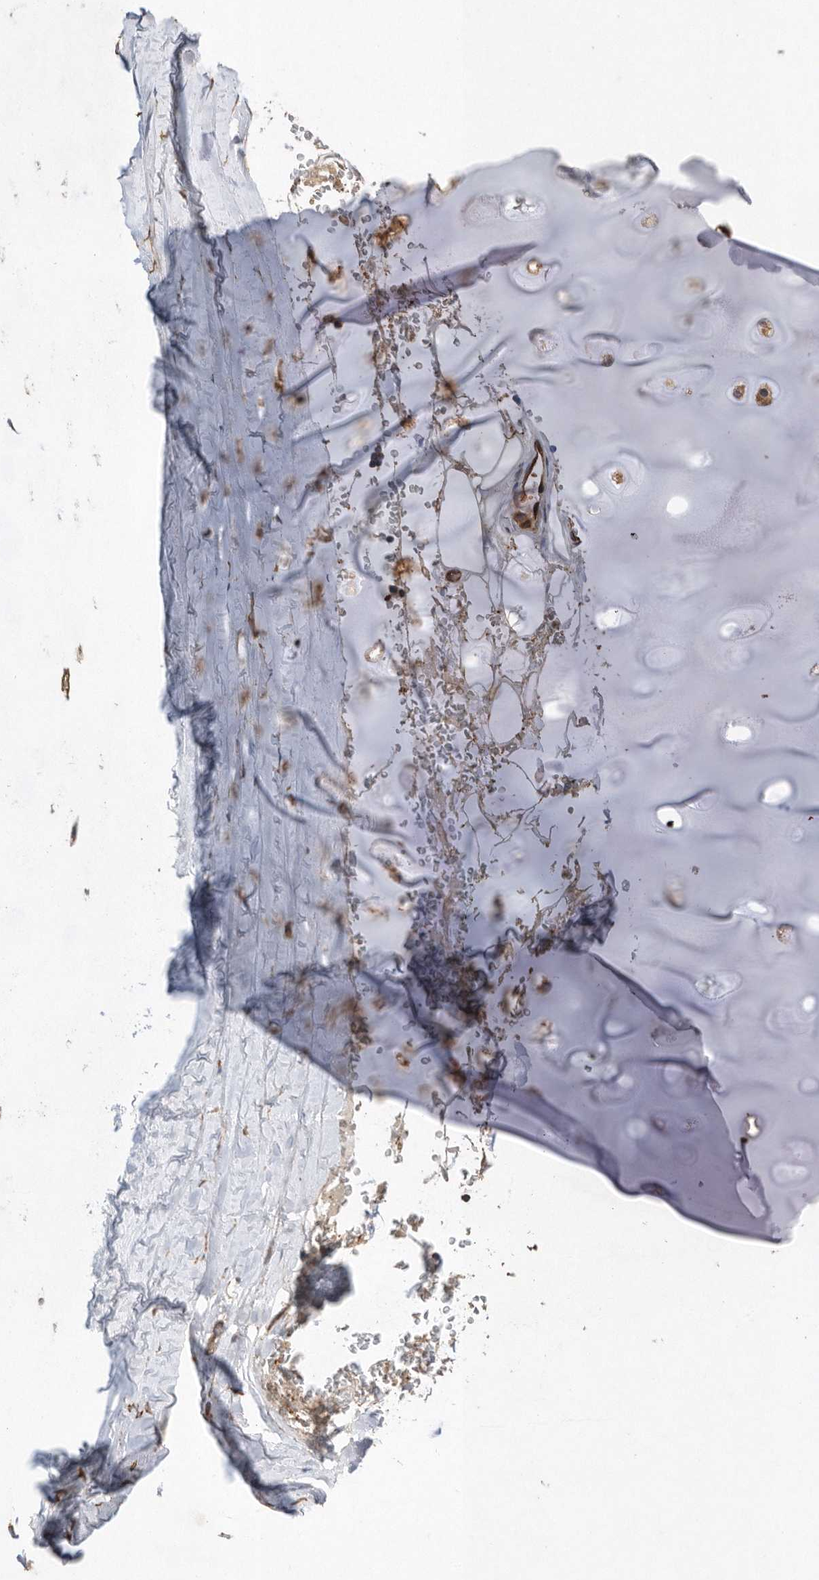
{"staining": {"intensity": "moderate", "quantity": ">75%", "location": "cytoplasmic/membranous"}, "tissue": "adipose tissue", "cell_type": "Adipocytes", "image_type": "normal", "snomed": [{"axis": "morphology", "description": "Normal tissue, NOS"}, {"axis": "topography", "description": "Cartilage tissue"}], "caption": "Immunohistochemical staining of benign human adipose tissue exhibits medium levels of moderate cytoplasmic/membranous expression in approximately >75% of adipocytes.", "gene": "PON2", "patient": {"sex": "female", "age": 63}}